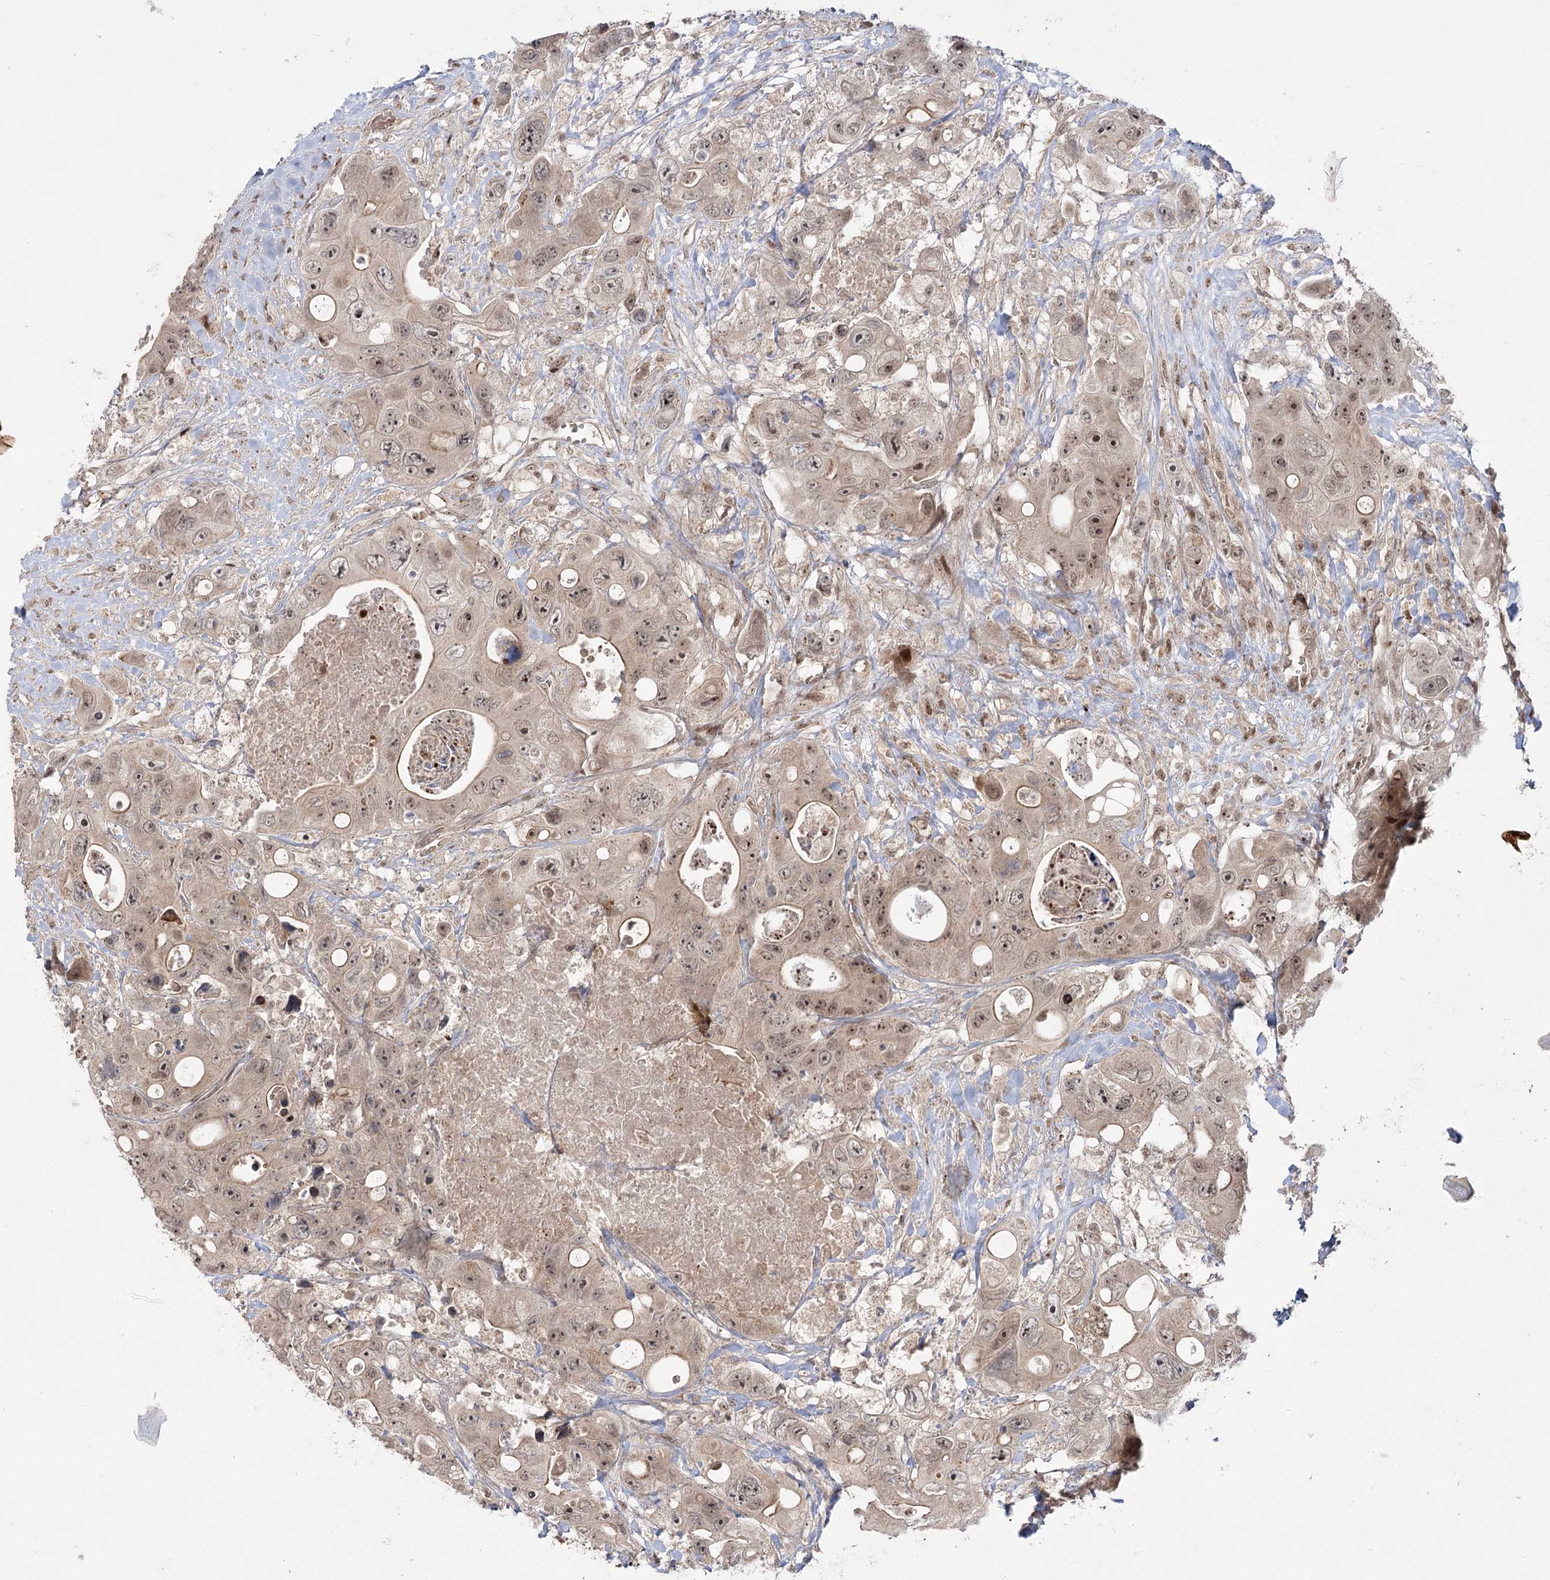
{"staining": {"intensity": "moderate", "quantity": ">75%", "location": "cytoplasmic/membranous,nuclear"}, "tissue": "colorectal cancer", "cell_type": "Tumor cells", "image_type": "cancer", "snomed": [{"axis": "morphology", "description": "Adenocarcinoma, NOS"}, {"axis": "topography", "description": "Colon"}], "caption": "Moderate cytoplasmic/membranous and nuclear expression for a protein is identified in approximately >75% of tumor cells of adenocarcinoma (colorectal) using IHC.", "gene": "HELQ", "patient": {"sex": "female", "age": 46}}